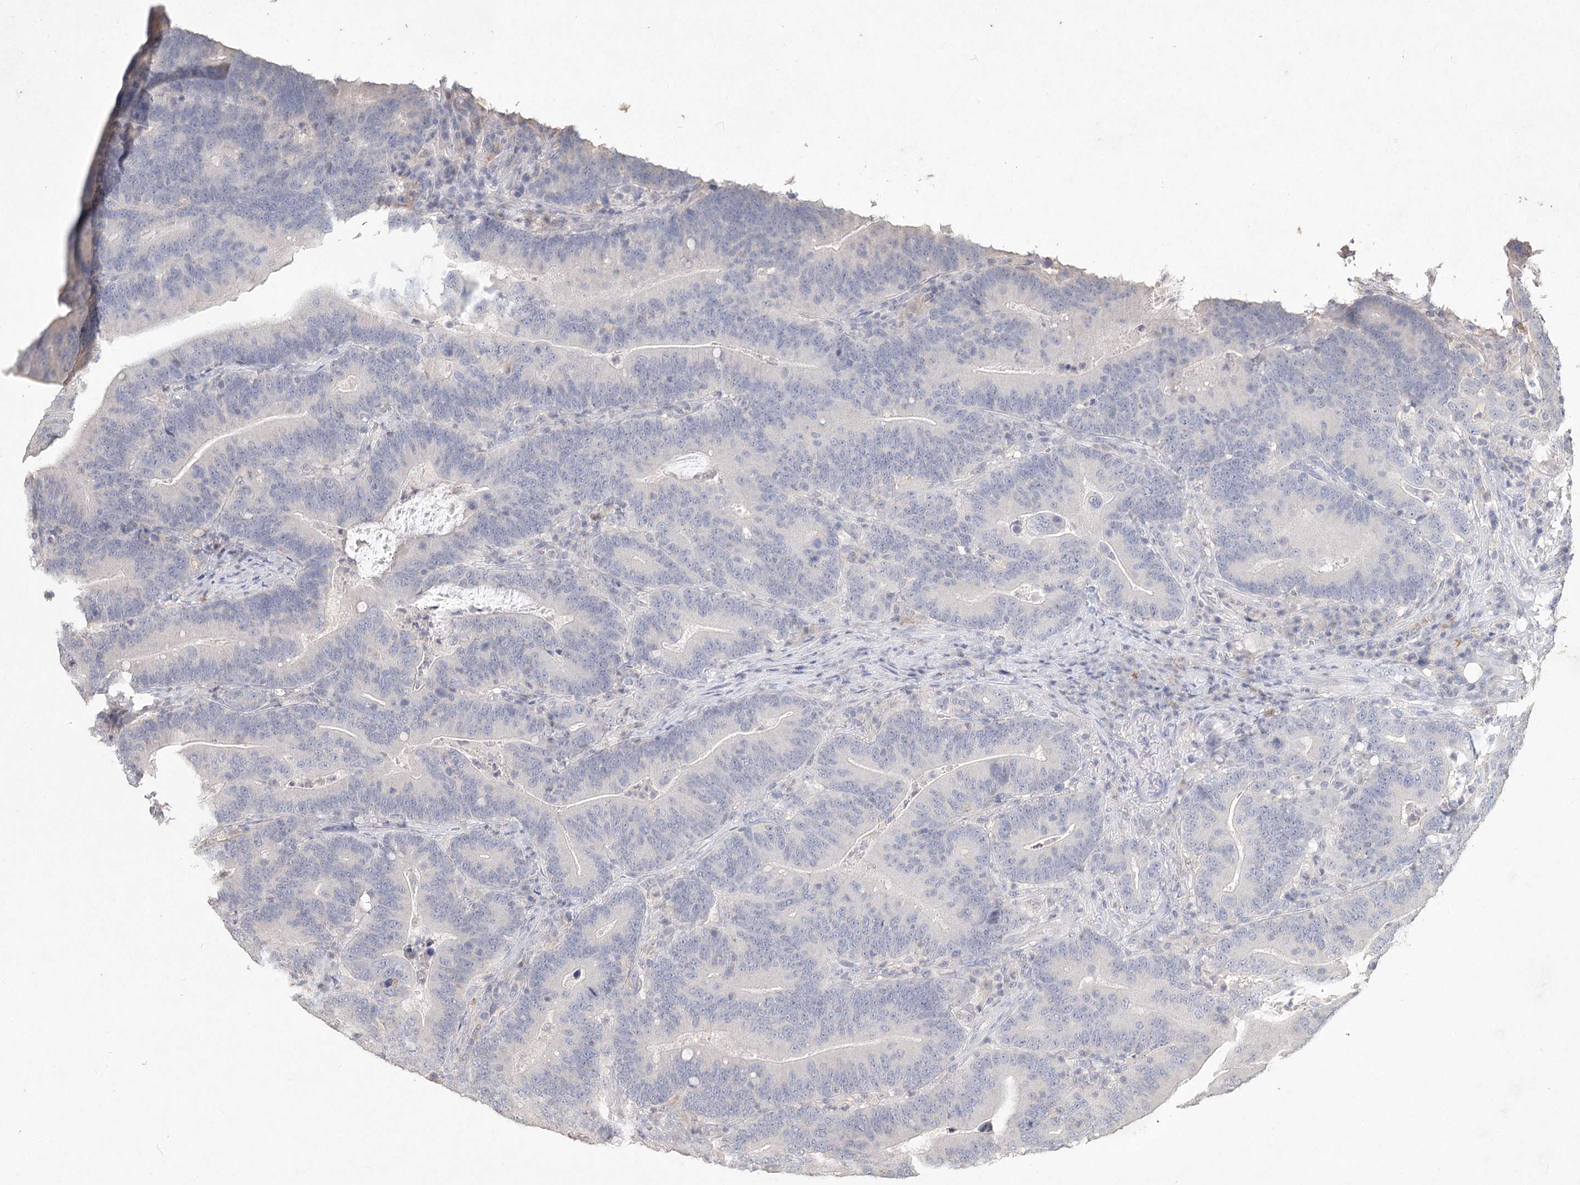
{"staining": {"intensity": "negative", "quantity": "none", "location": "none"}, "tissue": "colorectal cancer", "cell_type": "Tumor cells", "image_type": "cancer", "snomed": [{"axis": "morphology", "description": "Adenocarcinoma, NOS"}, {"axis": "topography", "description": "Colon"}], "caption": "Human colorectal cancer stained for a protein using immunohistochemistry (IHC) shows no staining in tumor cells.", "gene": "ARSI", "patient": {"sex": "female", "age": 66}}